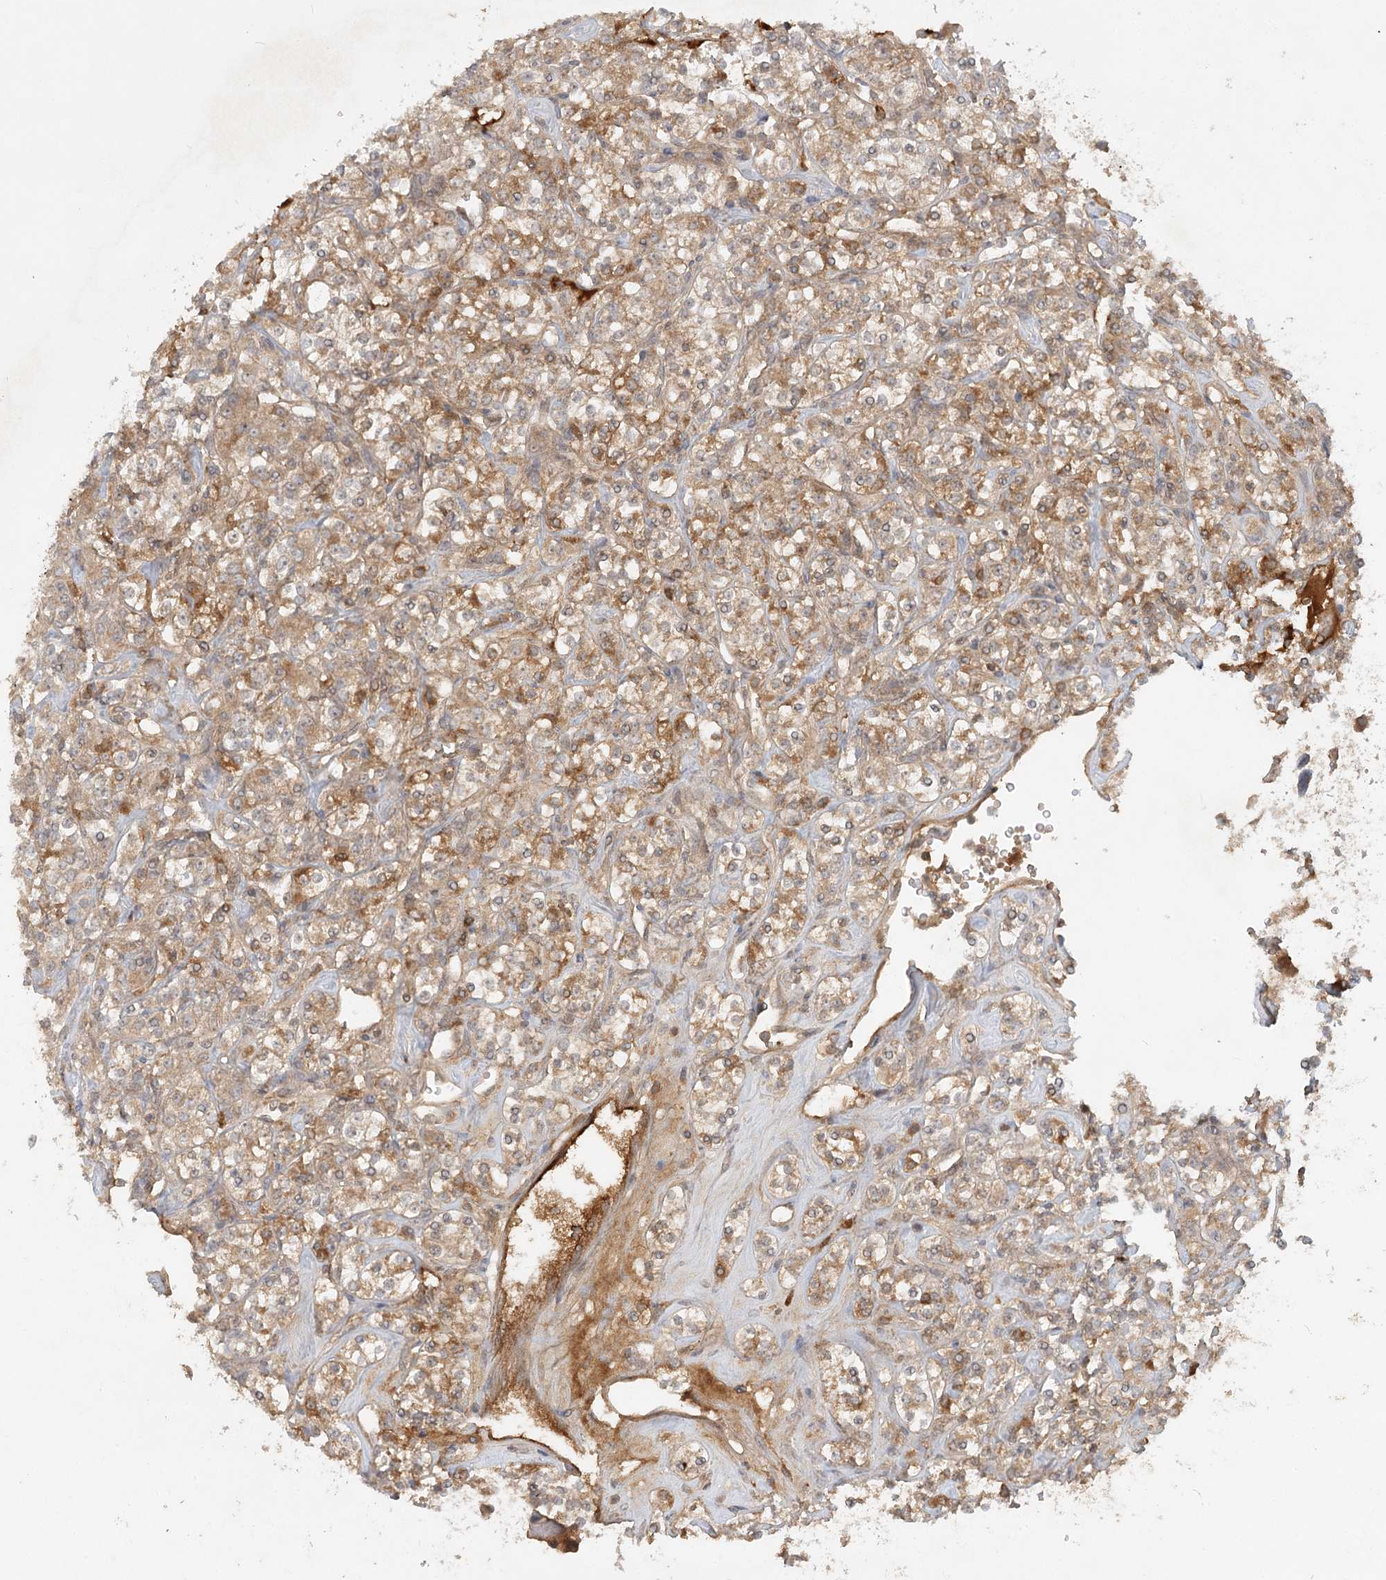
{"staining": {"intensity": "weak", "quantity": ">75%", "location": "cytoplasmic/membranous"}, "tissue": "renal cancer", "cell_type": "Tumor cells", "image_type": "cancer", "snomed": [{"axis": "morphology", "description": "Adenocarcinoma, NOS"}, {"axis": "topography", "description": "Kidney"}], "caption": "DAB (3,3'-diaminobenzidine) immunohistochemical staining of human renal cancer (adenocarcinoma) reveals weak cytoplasmic/membranous protein expression in about >75% of tumor cells.", "gene": "ARL13A", "patient": {"sex": "male", "age": 77}}